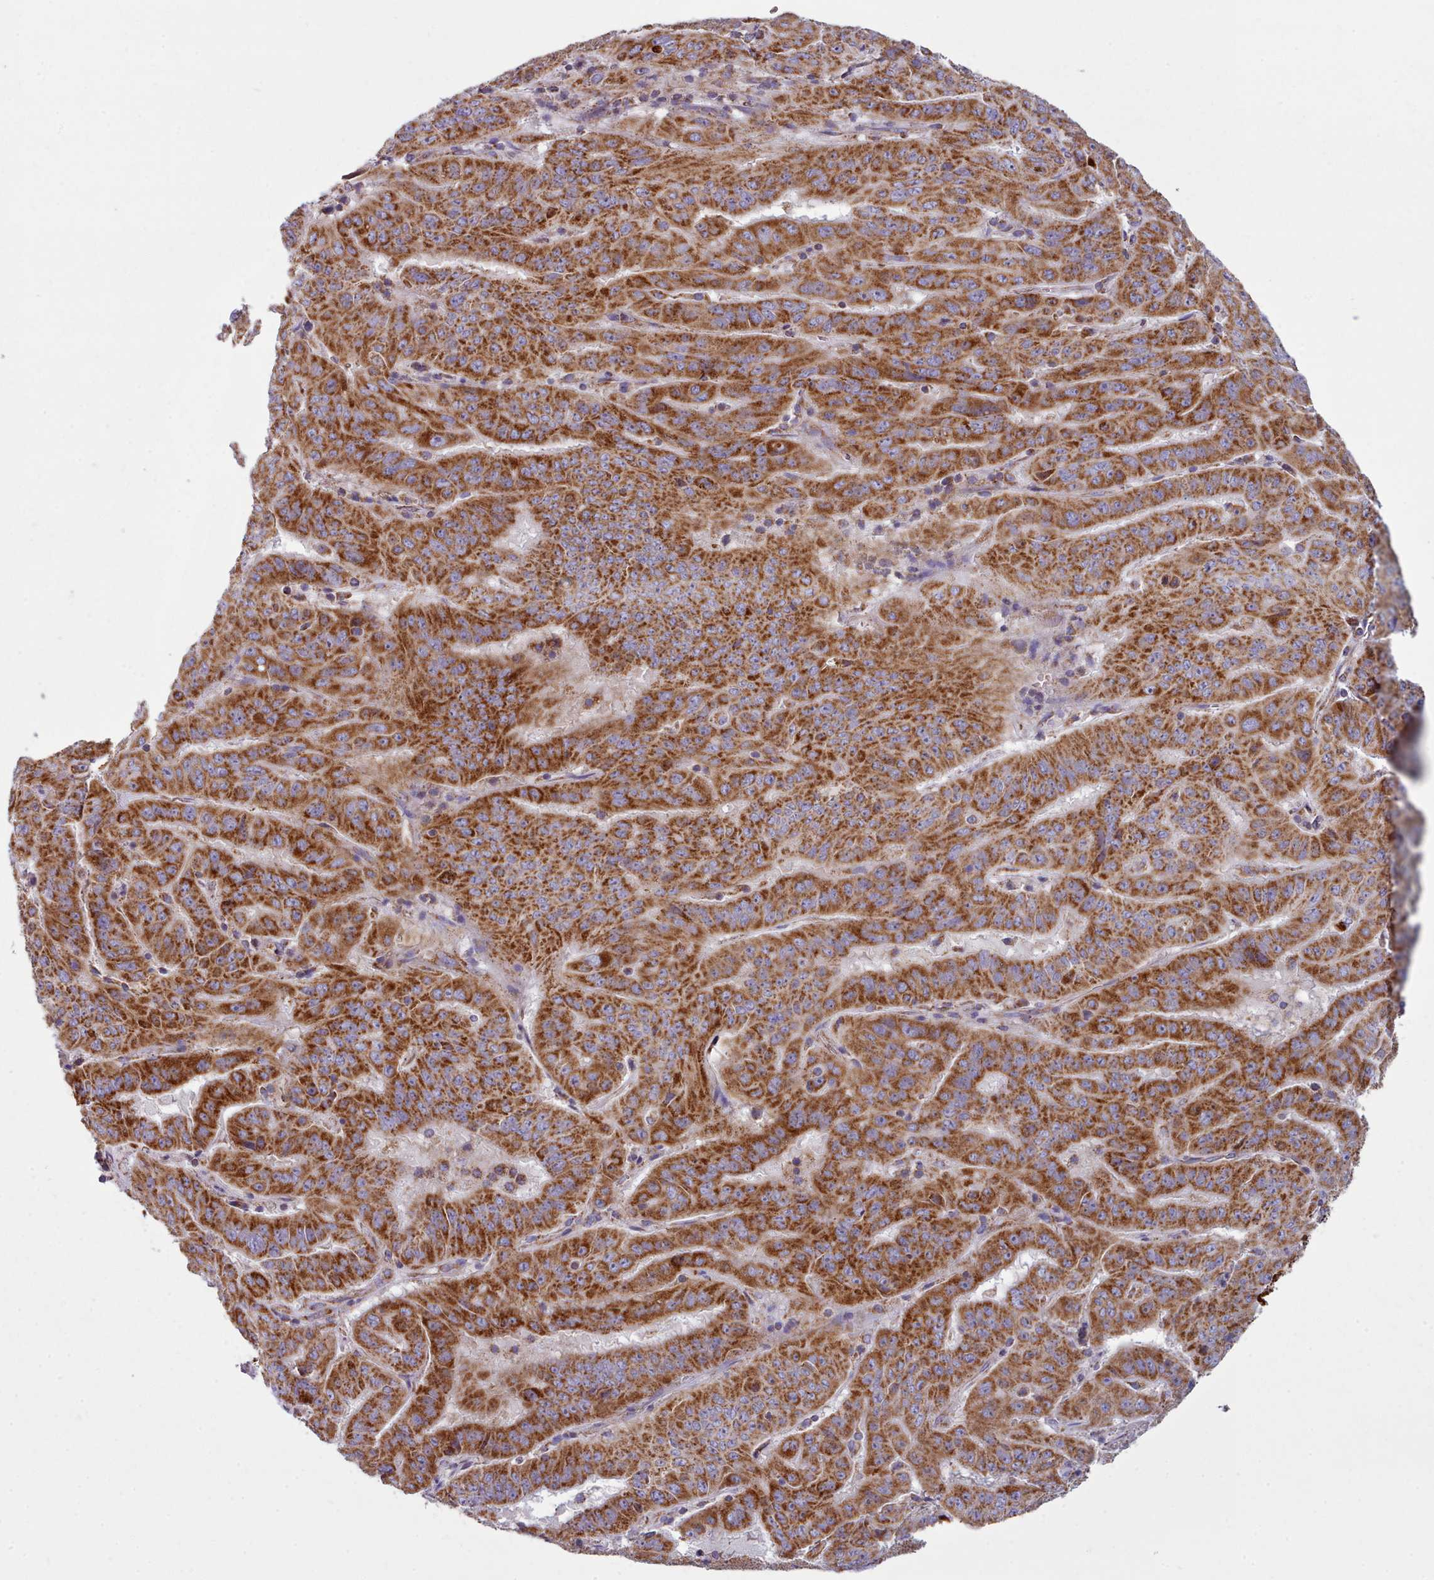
{"staining": {"intensity": "strong", "quantity": ">75%", "location": "cytoplasmic/membranous"}, "tissue": "pancreatic cancer", "cell_type": "Tumor cells", "image_type": "cancer", "snomed": [{"axis": "morphology", "description": "Adenocarcinoma, NOS"}, {"axis": "topography", "description": "Pancreas"}], "caption": "DAB (3,3'-diaminobenzidine) immunohistochemical staining of adenocarcinoma (pancreatic) displays strong cytoplasmic/membranous protein positivity in approximately >75% of tumor cells.", "gene": "SRP54", "patient": {"sex": "male", "age": 63}}